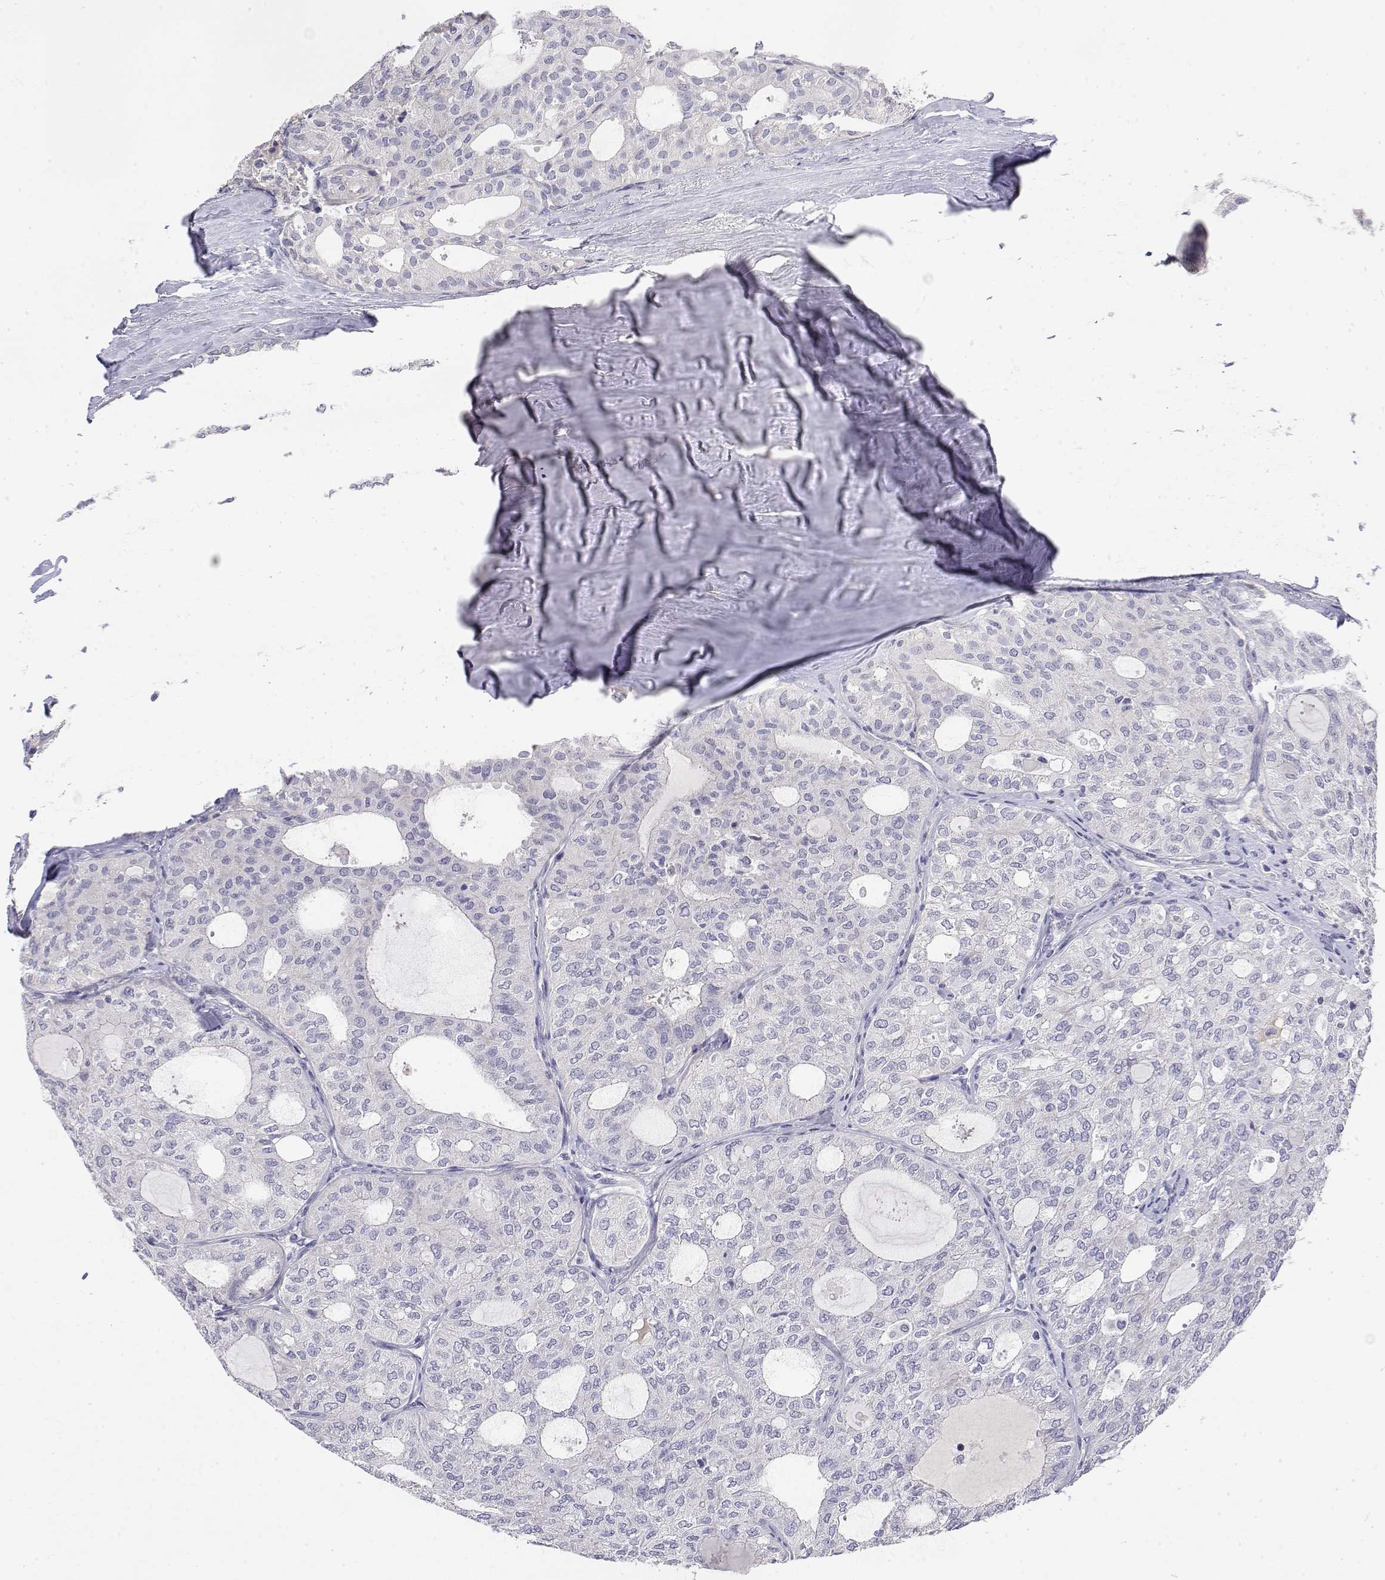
{"staining": {"intensity": "negative", "quantity": "none", "location": "none"}, "tissue": "thyroid cancer", "cell_type": "Tumor cells", "image_type": "cancer", "snomed": [{"axis": "morphology", "description": "Follicular adenoma carcinoma, NOS"}, {"axis": "topography", "description": "Thyroid gland"}], "caption": "Protein analysis of thyroid cancer (follicular adenoma carcinoma) shows no significant staining in tumor cells.", "gene": "GGACT", "patient": {"sex": "male", "age": 75}}